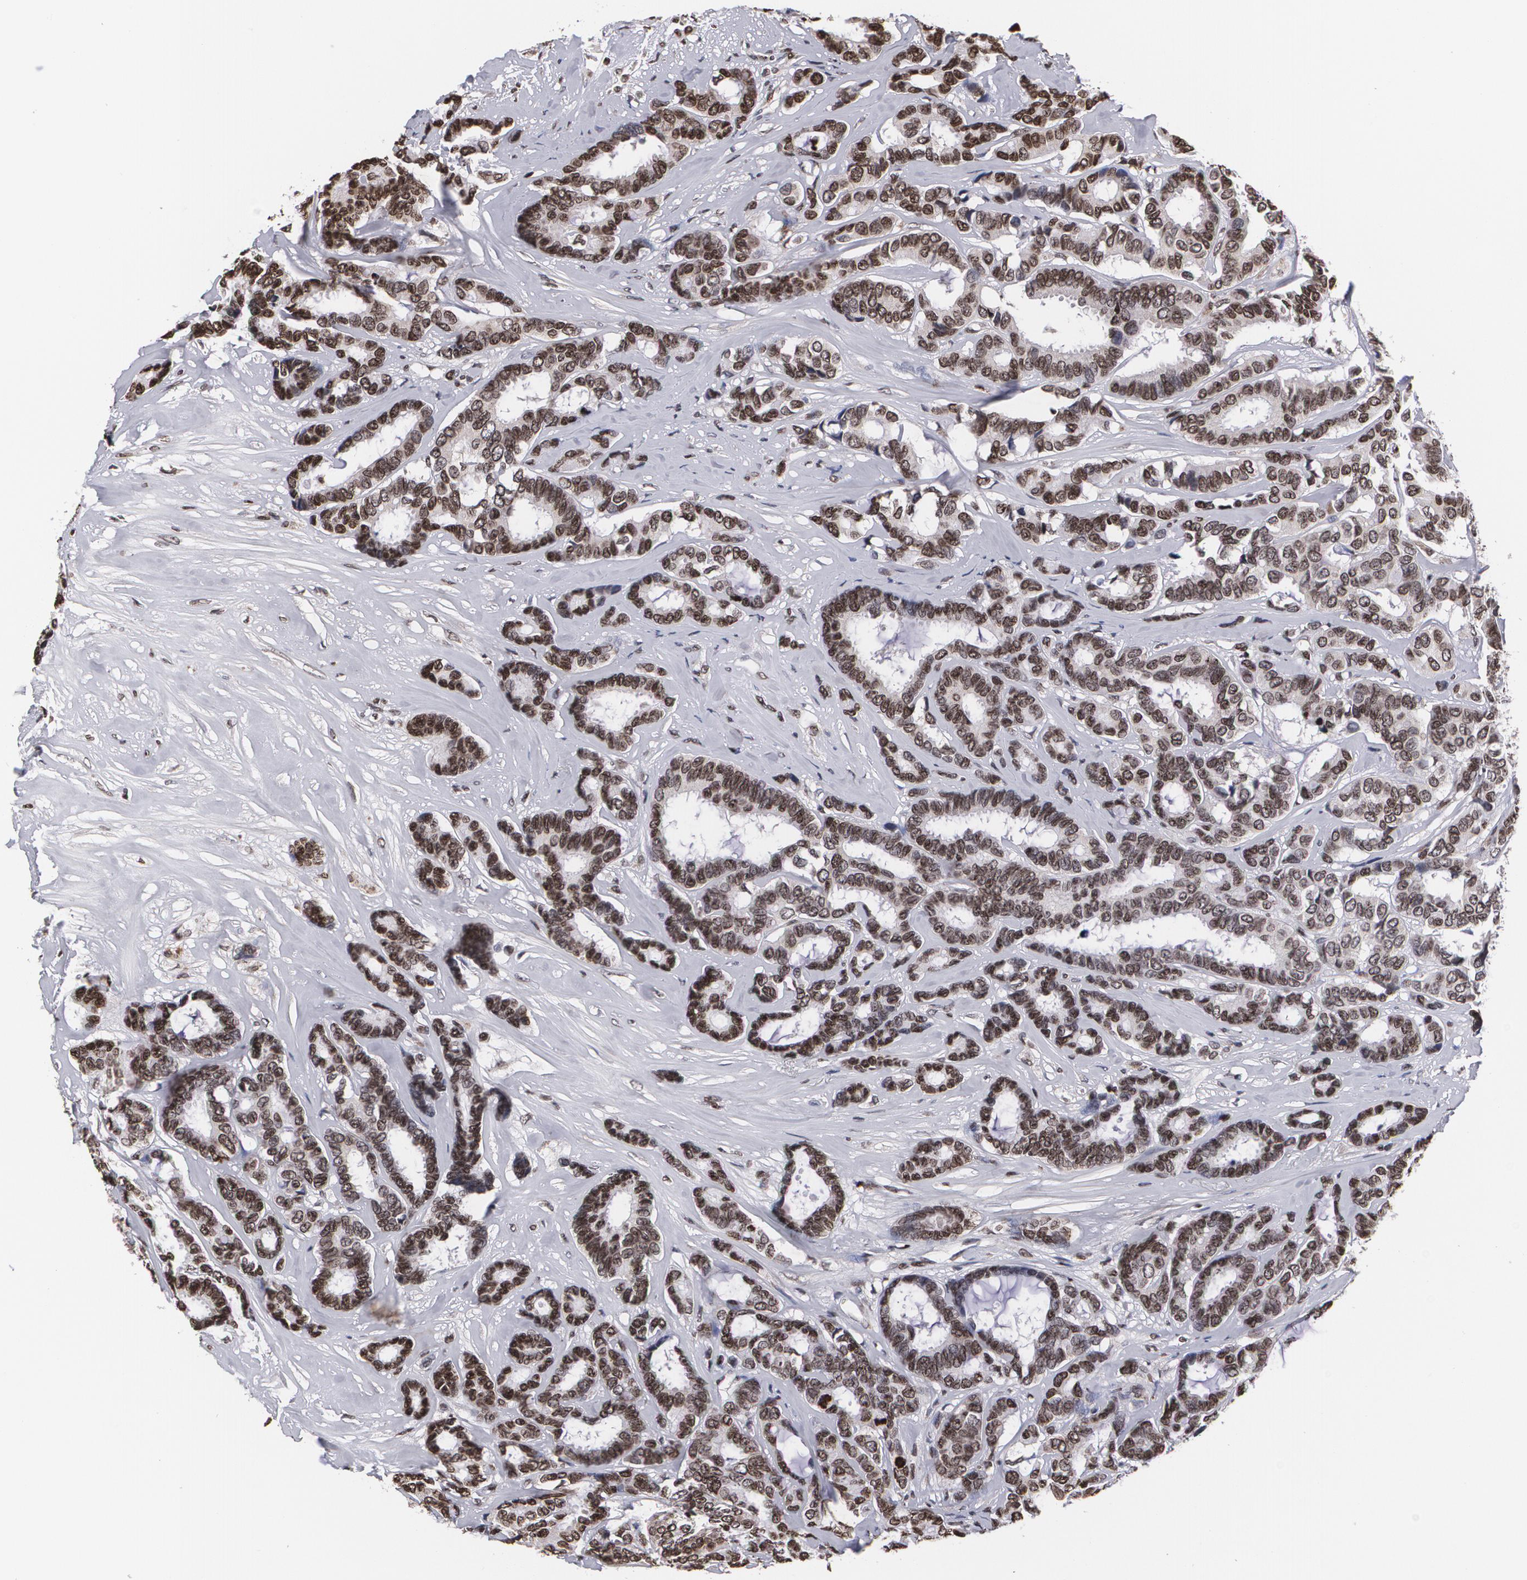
{"staining": {"intensity": "moderate", "quantity": ">75%", "location": "cytoplasmic/membranous,nuclear"}, "tissue": "breast cancer", "cell_type": "Tumor cells", "image_type": "cancer", "snomed": [{"axis": "morphology", "description": "Duct carcinoma"}, {"axis": "topography", "description": "Breast"}], "caption": "A histopathology image of human breast cancer (invasive ductal carcinoma) stained for a protein exhibits moderate cytoplasmic/membranous and nuclear brown staining in tumor cells. (DAB = brown stain, brightfield microscopy at high magnification).", "gene": "MVP", "patient": {"sex": "female", "age": 87}}